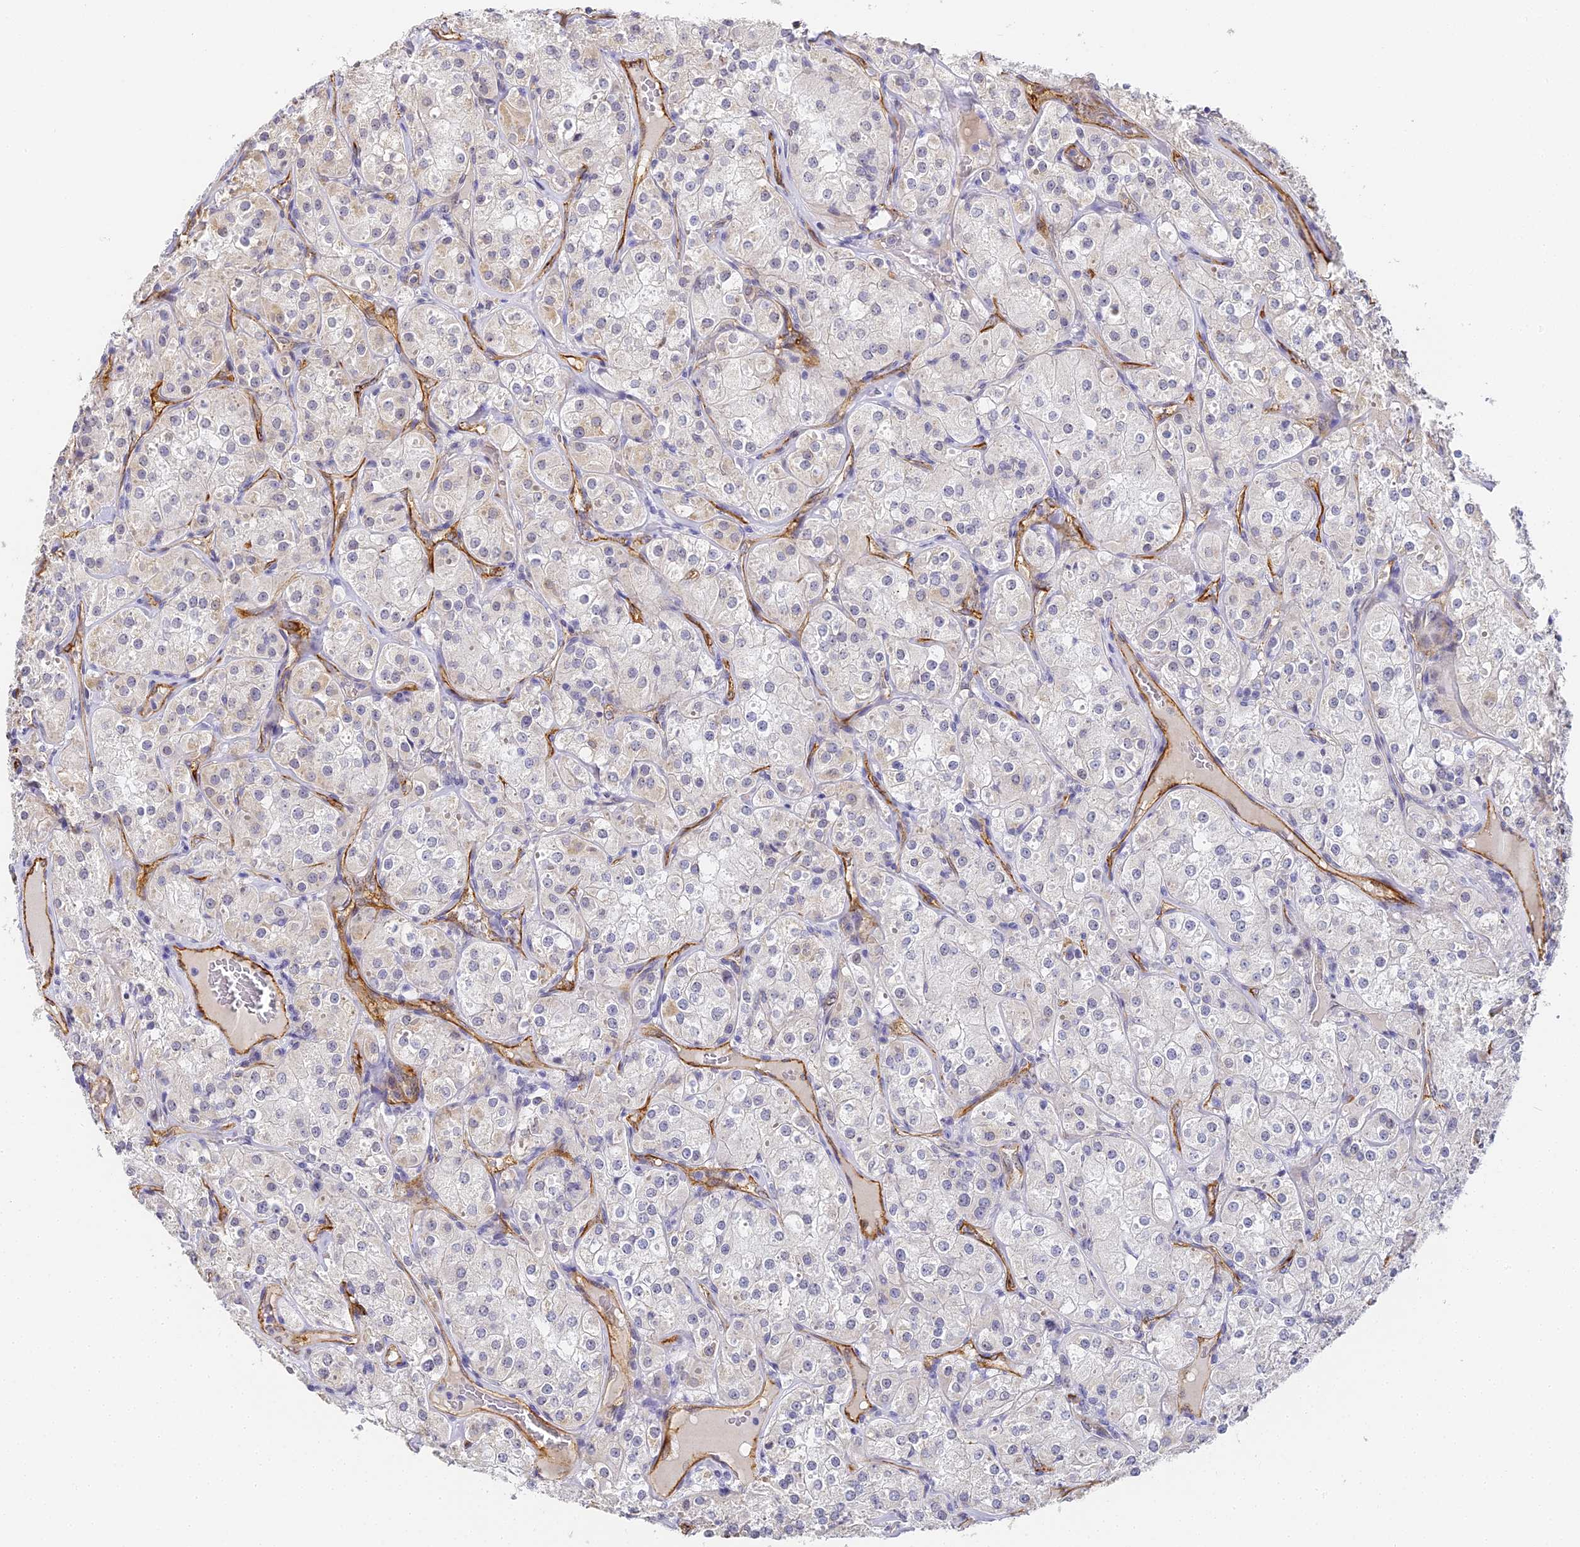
{"staining": {"intensity": "negative", "quantity": "none", "location": "none"}, "tissue": "renal cancer", "cell_type": "Tumor cells", "image_type": "cancer", "snomed": [{"axis": "morphology", "description": "Adenocarcinoma, NOS"}, {"axis": "topography", "description": "Kidney"}], "caption": "Immunohistochemistry micrograph of adenocarcinoma (renal) stained for a protein (brown), which shows no staining in tumor cells.", "gene": "GJA1", "patient": {"sex": "male", "age": 77}}